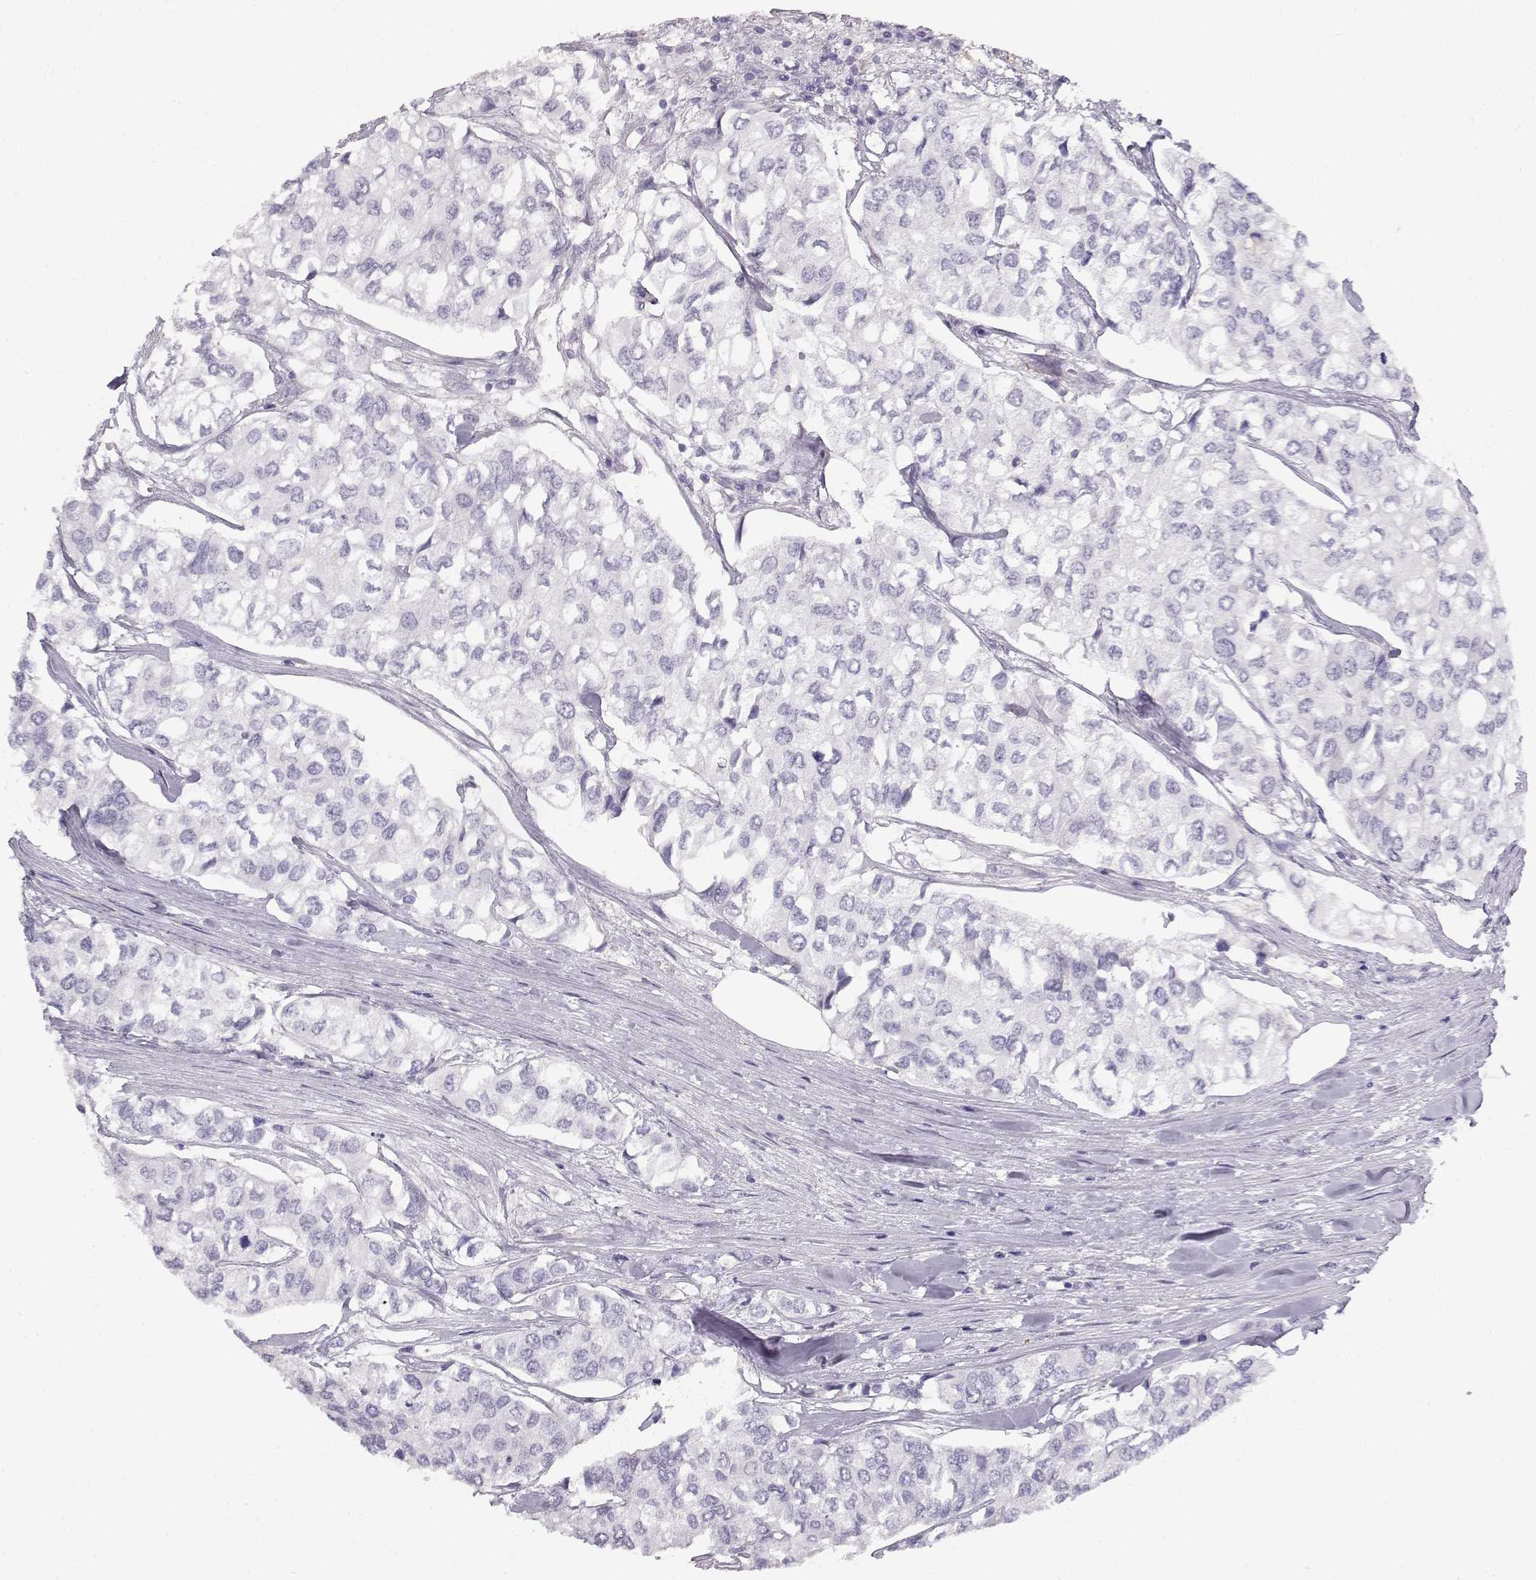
{"staining": {"intensity": "negative", "quantity": "none", "location": "none"}, "tissue": "urothelial cancer", "cell_type": "Tumor cells", "image_type": "cancer", "snomed": [{"axis": "morphology", "description": "Urothelial carcinoma, High grade"}, {"axis": "topography", "description": "Urinary bladder"}], "caption": "An IHC image of urothelial cancer is shown. There is no staining in tumor cells of urothelial cancer.", "gene": "NUTM1", "patient": {"sex": "male", "age": 73}}